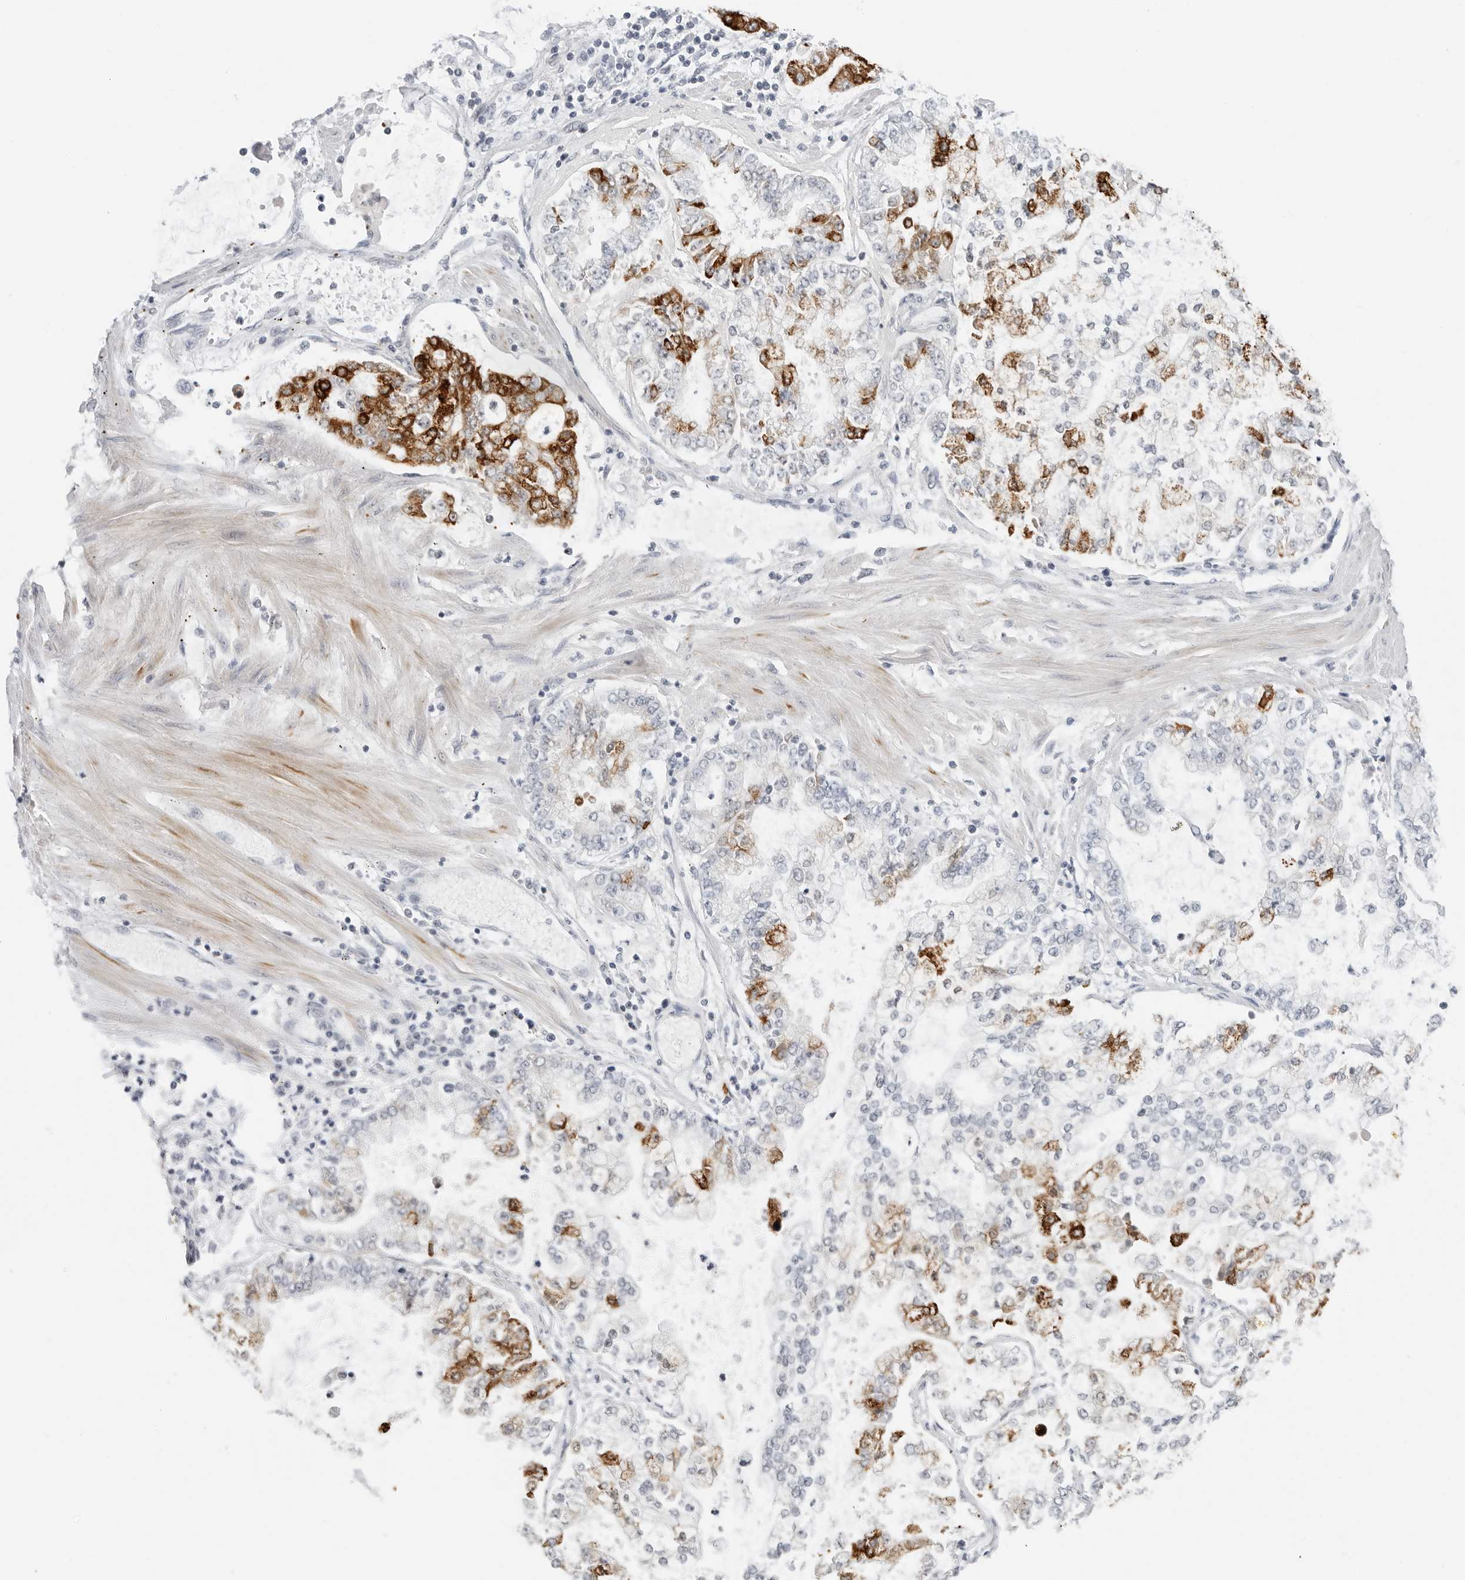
{"staining": {"intensity": "strong", "quantity": "25%-75%", "location": "cytoplasmic/membranous,nuclear"}, "tissue": "stomach cancer", "cell_type": "Tumor cells", "image_type": "cancer", "snomed": [{"axis": "morphology", "description": "Adenocarcinoma, NOS"}, {"axis": "topography", "description": "Stomach"}], "caption": "Approximately 25%-75% of tumor cells in stomach cancer (adenocarcinoma) exhibit strong cytoplasmic/membranous and nuclear protein positivity as visualized by brown immunohistochemical staining.", "gene": "FOXK2", "patient": {"sex": "male", "age": 76}}